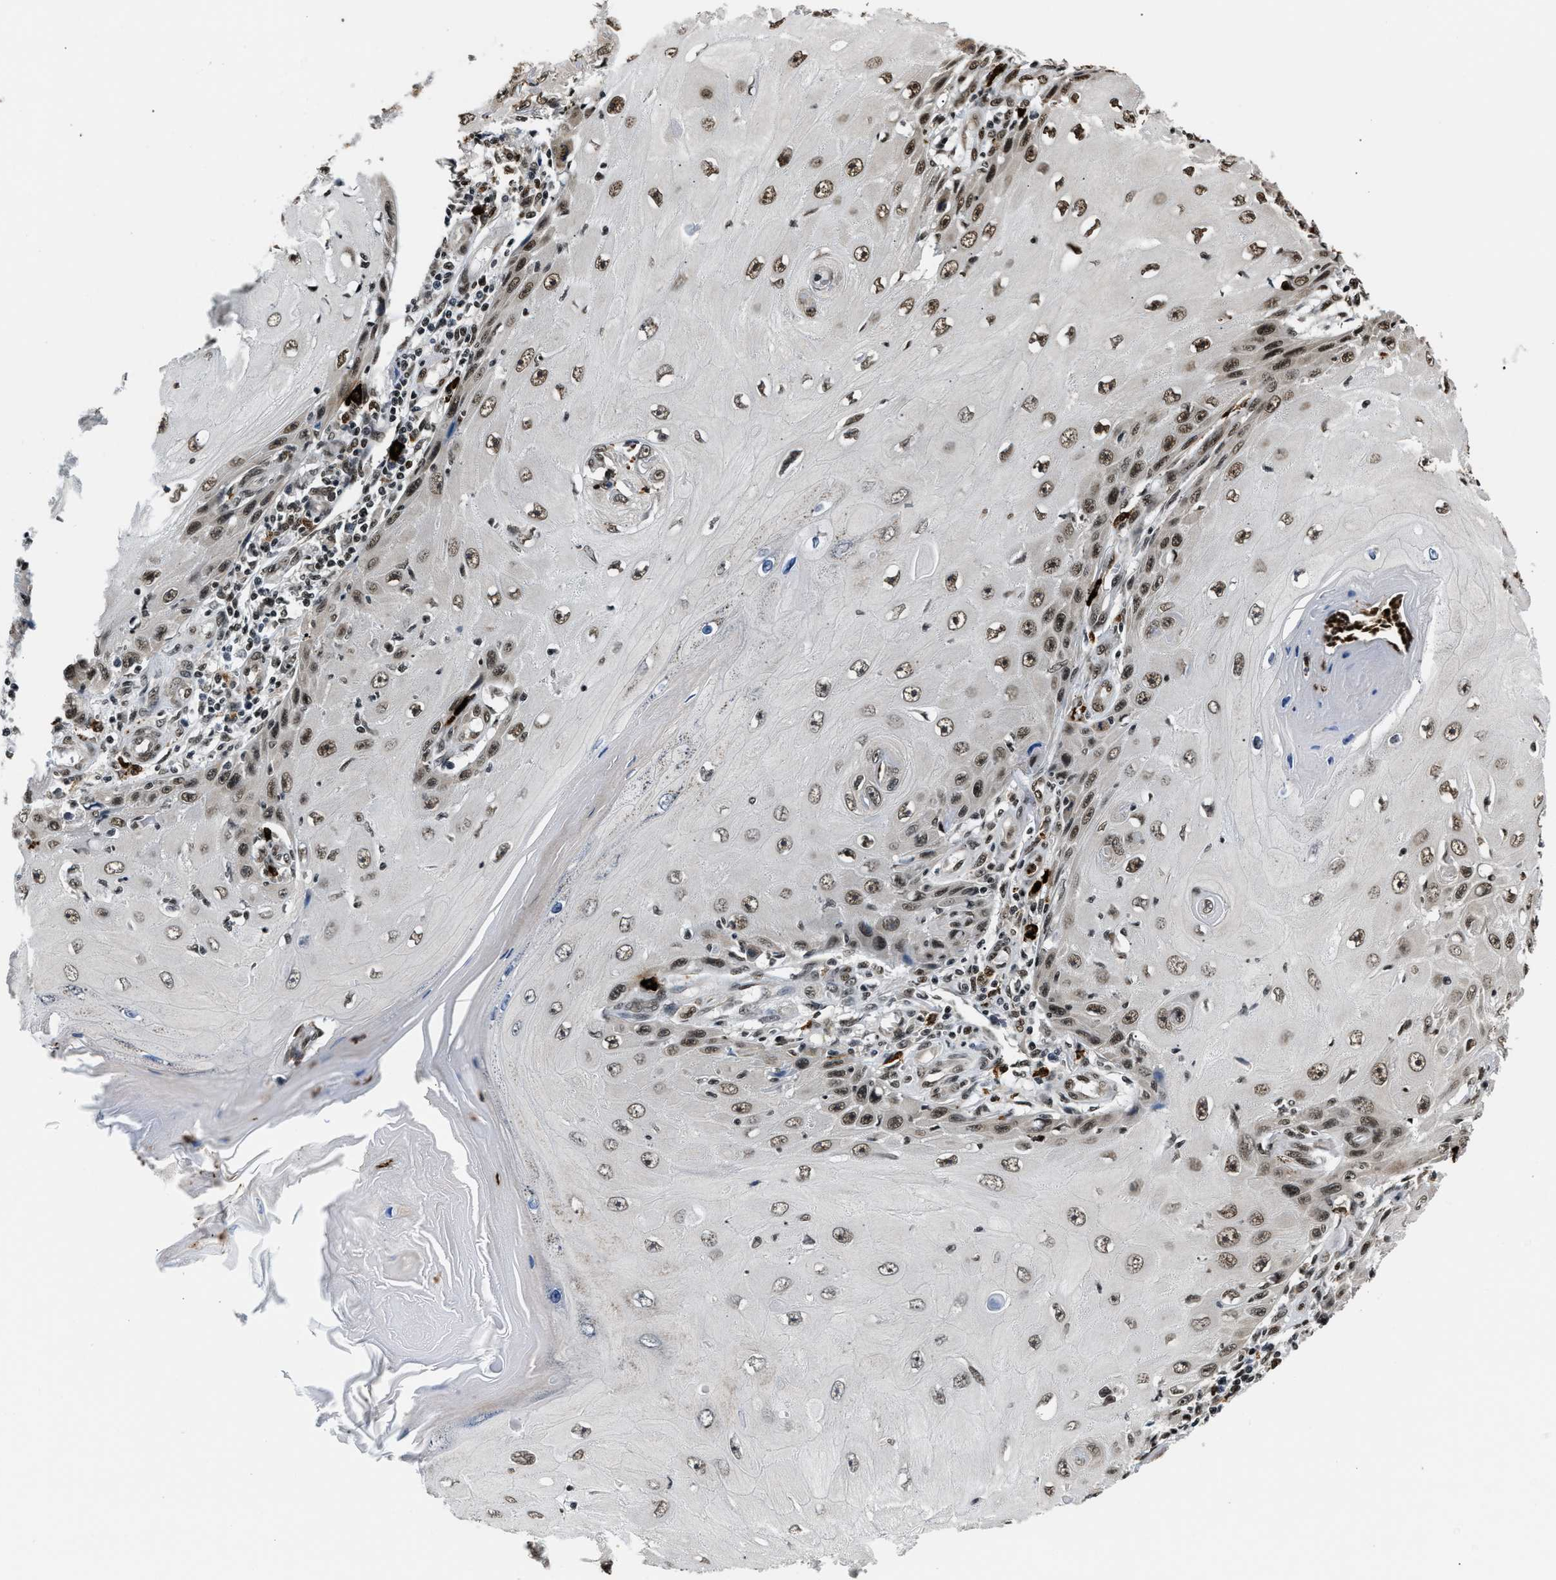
{"staining": {"intensity": "strong", "quantity": "25%-75%", "location": "nuclear"}, "tissue": "skin cancer", "cell_type": "Tumor cells", "image_type": "cancer", "snomed": [{"axis": "morphology", "description": "Squamous cell carcinoma, NOS"}, {"axis": "topography", "description": "Skin"}], "caption": "Human skin squamous cell carcinoma stained for a protein (brown) reveals strong nuclear positive expression in approximately 25%-75% of tumor cells.", "gene": "CCNDBP1", "patient": {"sex": "female", "age": 73}}